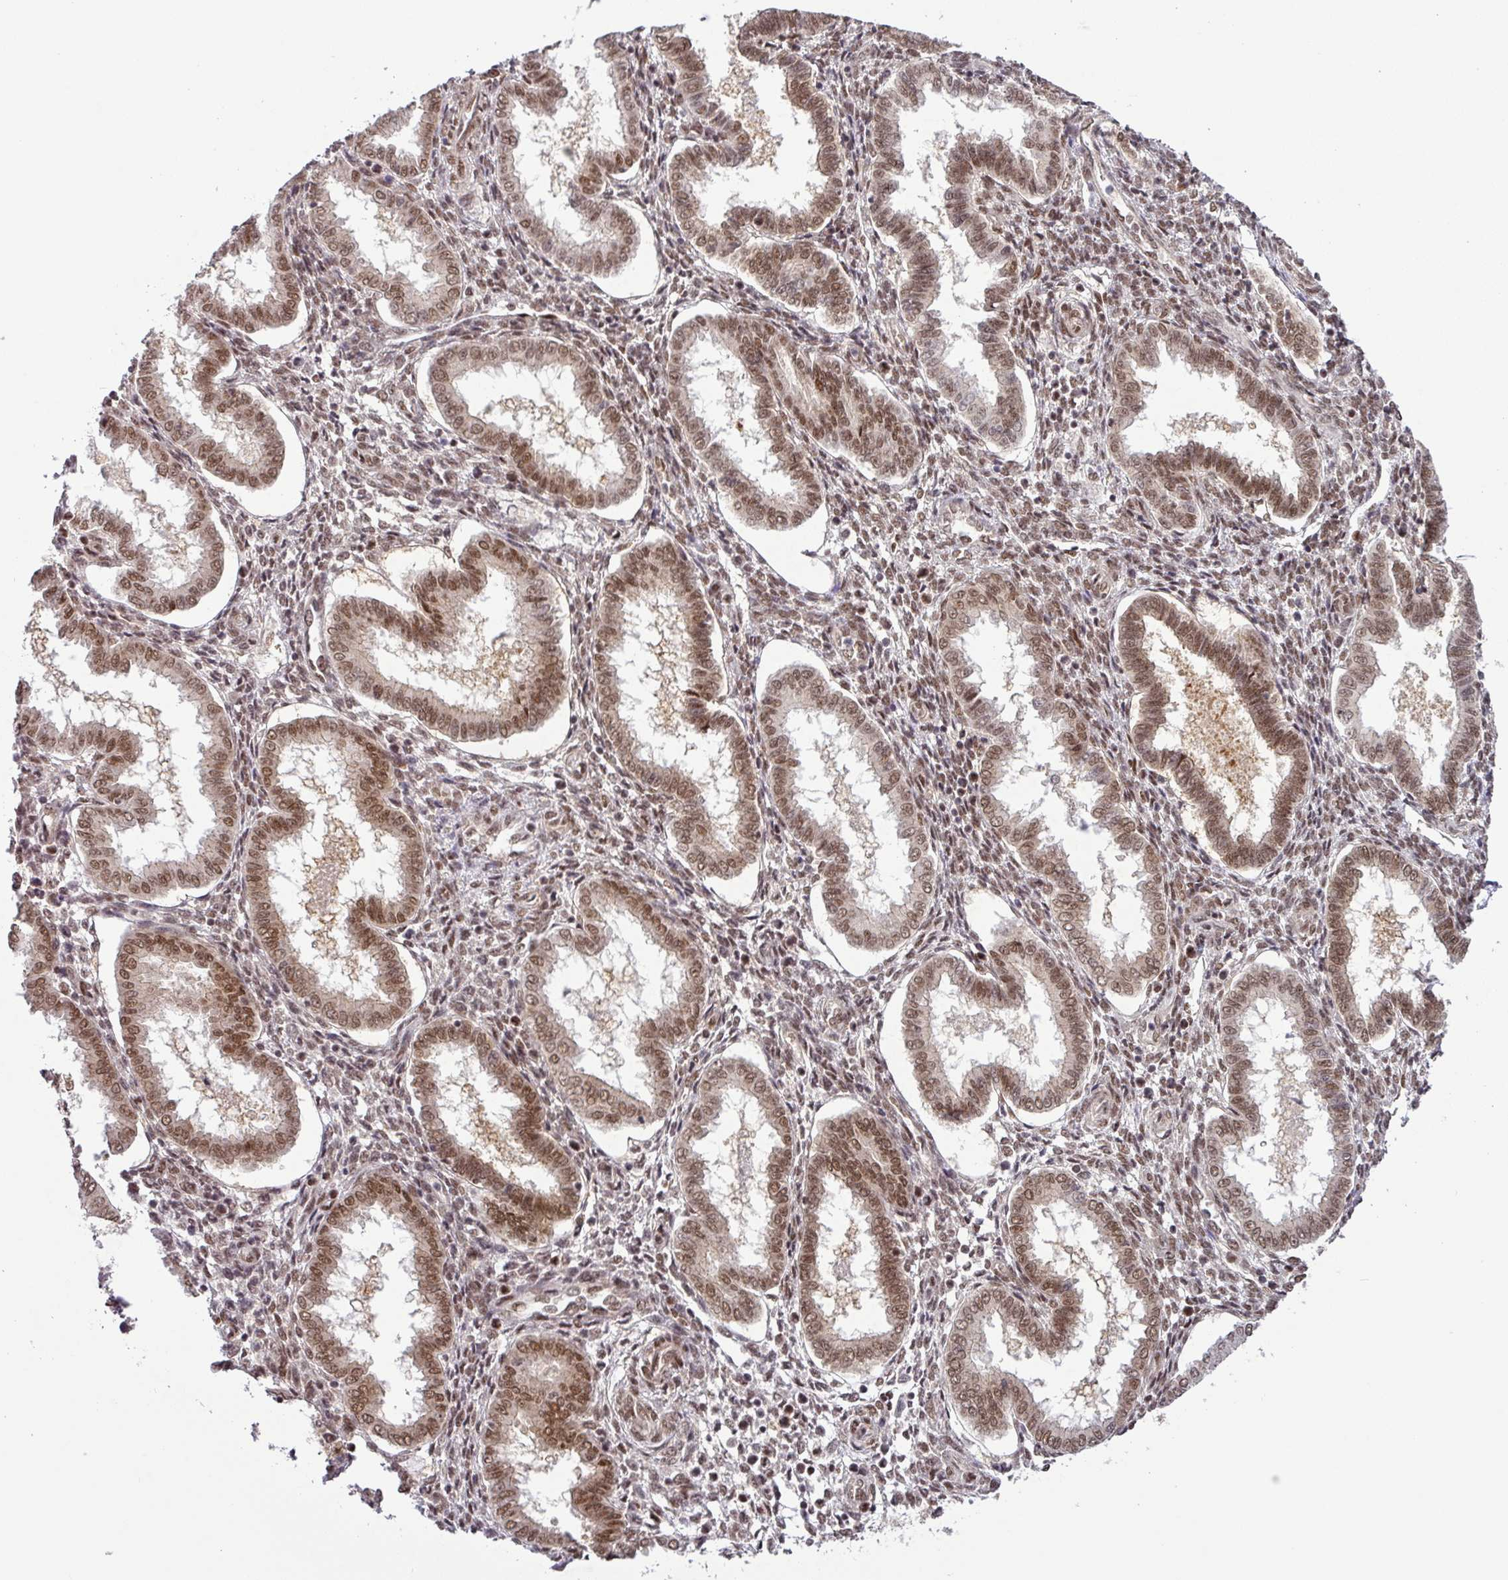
{"staining": {"intensity": "weak", "quantity": ">75%", "location": "nuclear"}, "tissue": "endometrium", "cell_type": "Cells in endometrial stroma", "image_type": "normal", "snomed": [{"axis": "morphology", "description": "Normal tissue, NOS"}, {"axis": "topography", "description": "Endometrium"}], "caption": "Endometrium stained with DAB immunohistochemistry (IHC) reveals low levels of weak nuclear positivity in approximately >75% of cells in endometrial stroma. The staining is performed using DAB (3,3'-diaminobenzidine) brown chromogen to label protein expression. The nuclei are counter-stained blue using hematoxylin.", "gene": "SRSF2", "patient": {"sex": "female", "age": 24}}